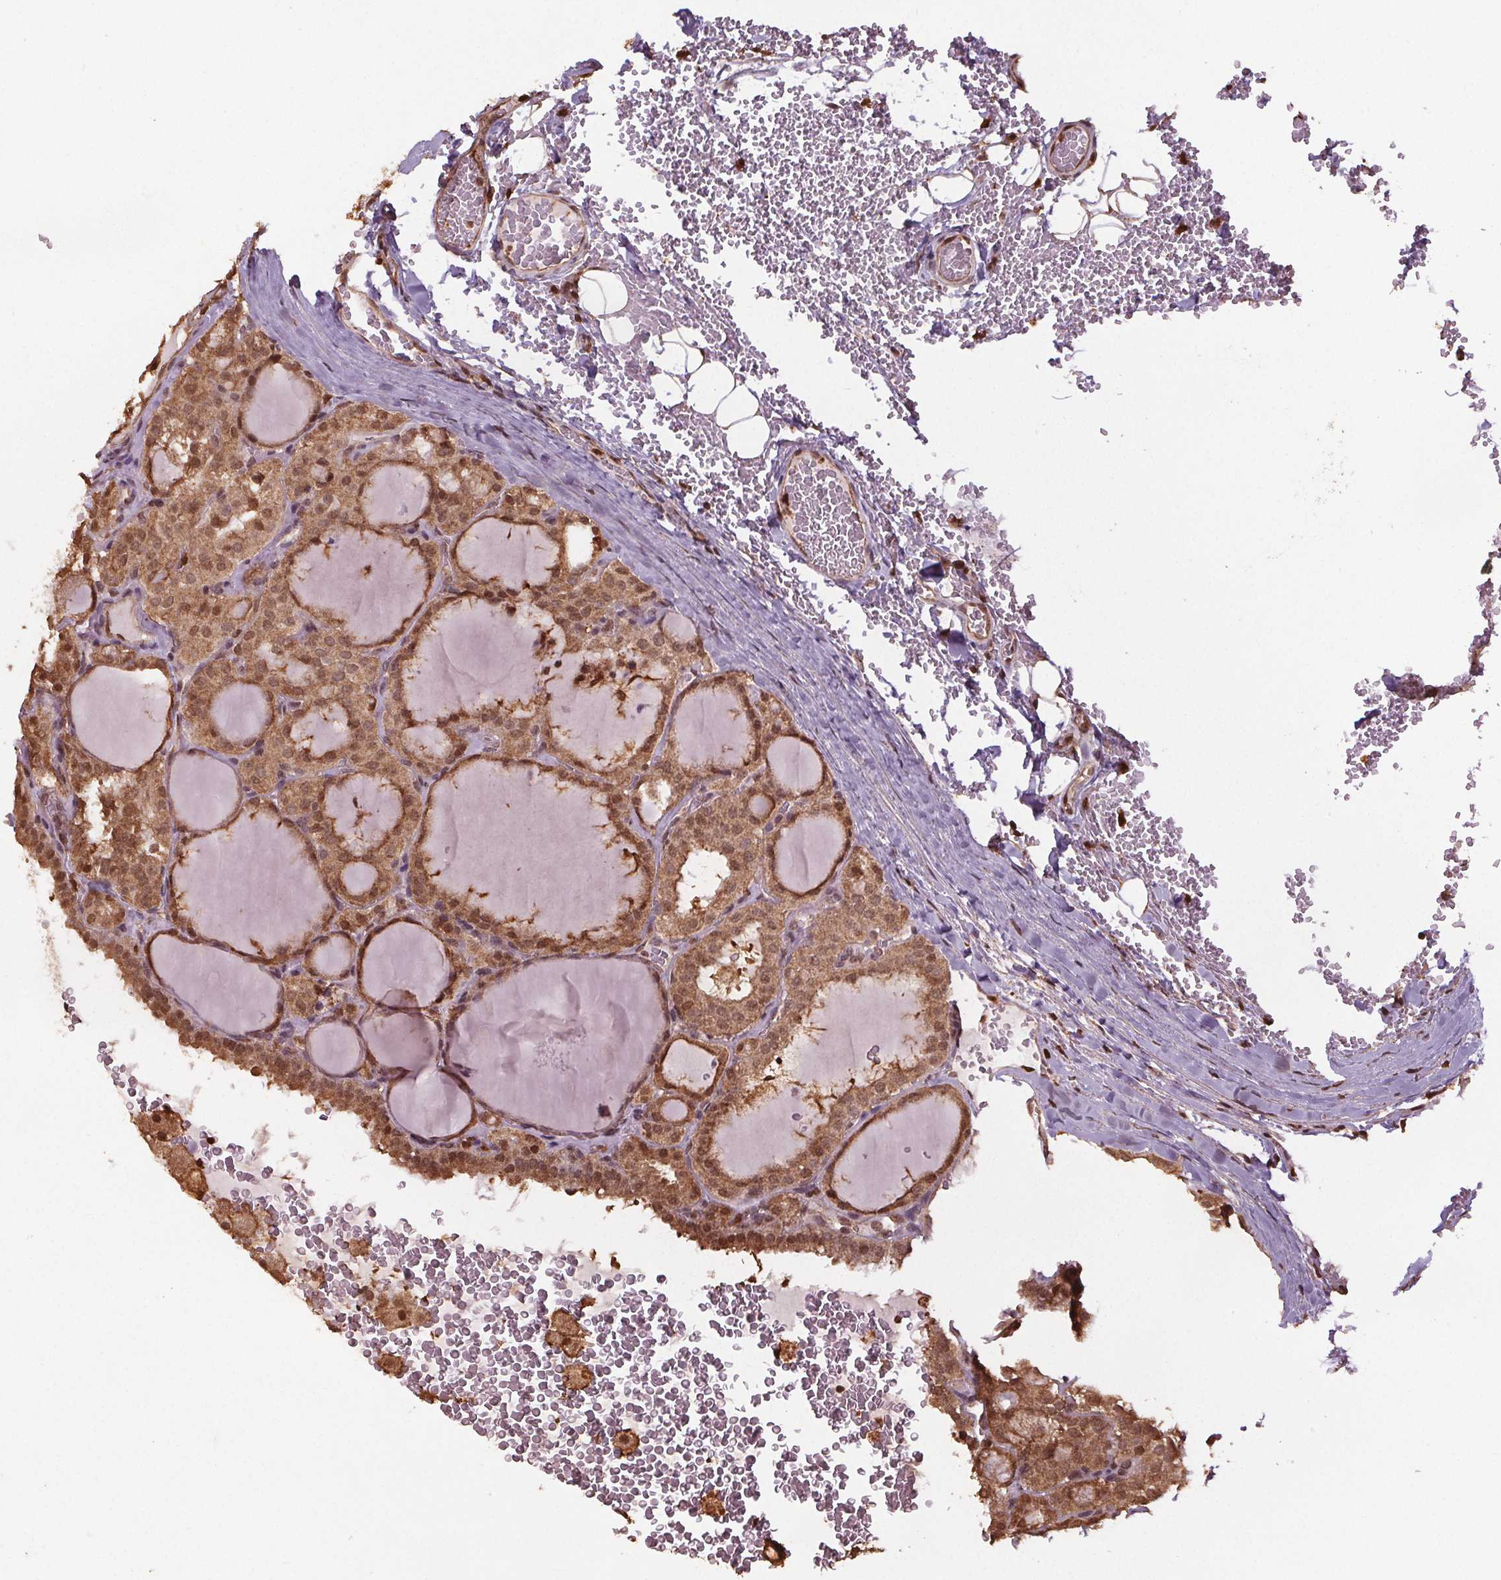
{"staining": {"intensity": "moderate", "quantity": ">75%", "location": "cytoplasmic/membranous,nuclear"}, "tissue": "thyroid cancer", "cell_type": "Tumor cells", "image_type": "cancer", "snomed": [{"axis": "morphology", "description": "Papillary adenocarcinoma, NOS"}, {"axis": "topography", "description": "Thyroid gland"}], "caption": "Immunohistochemistry of human thyroid cancer (papillary adenocarcinoma) reveals medium levels of moderate cytoplasmic/membranous and nuclear positivity in approximately >75% of tumor cells.", "gene": "ENO1", "patient": {"sex": "male", "age": 20}}